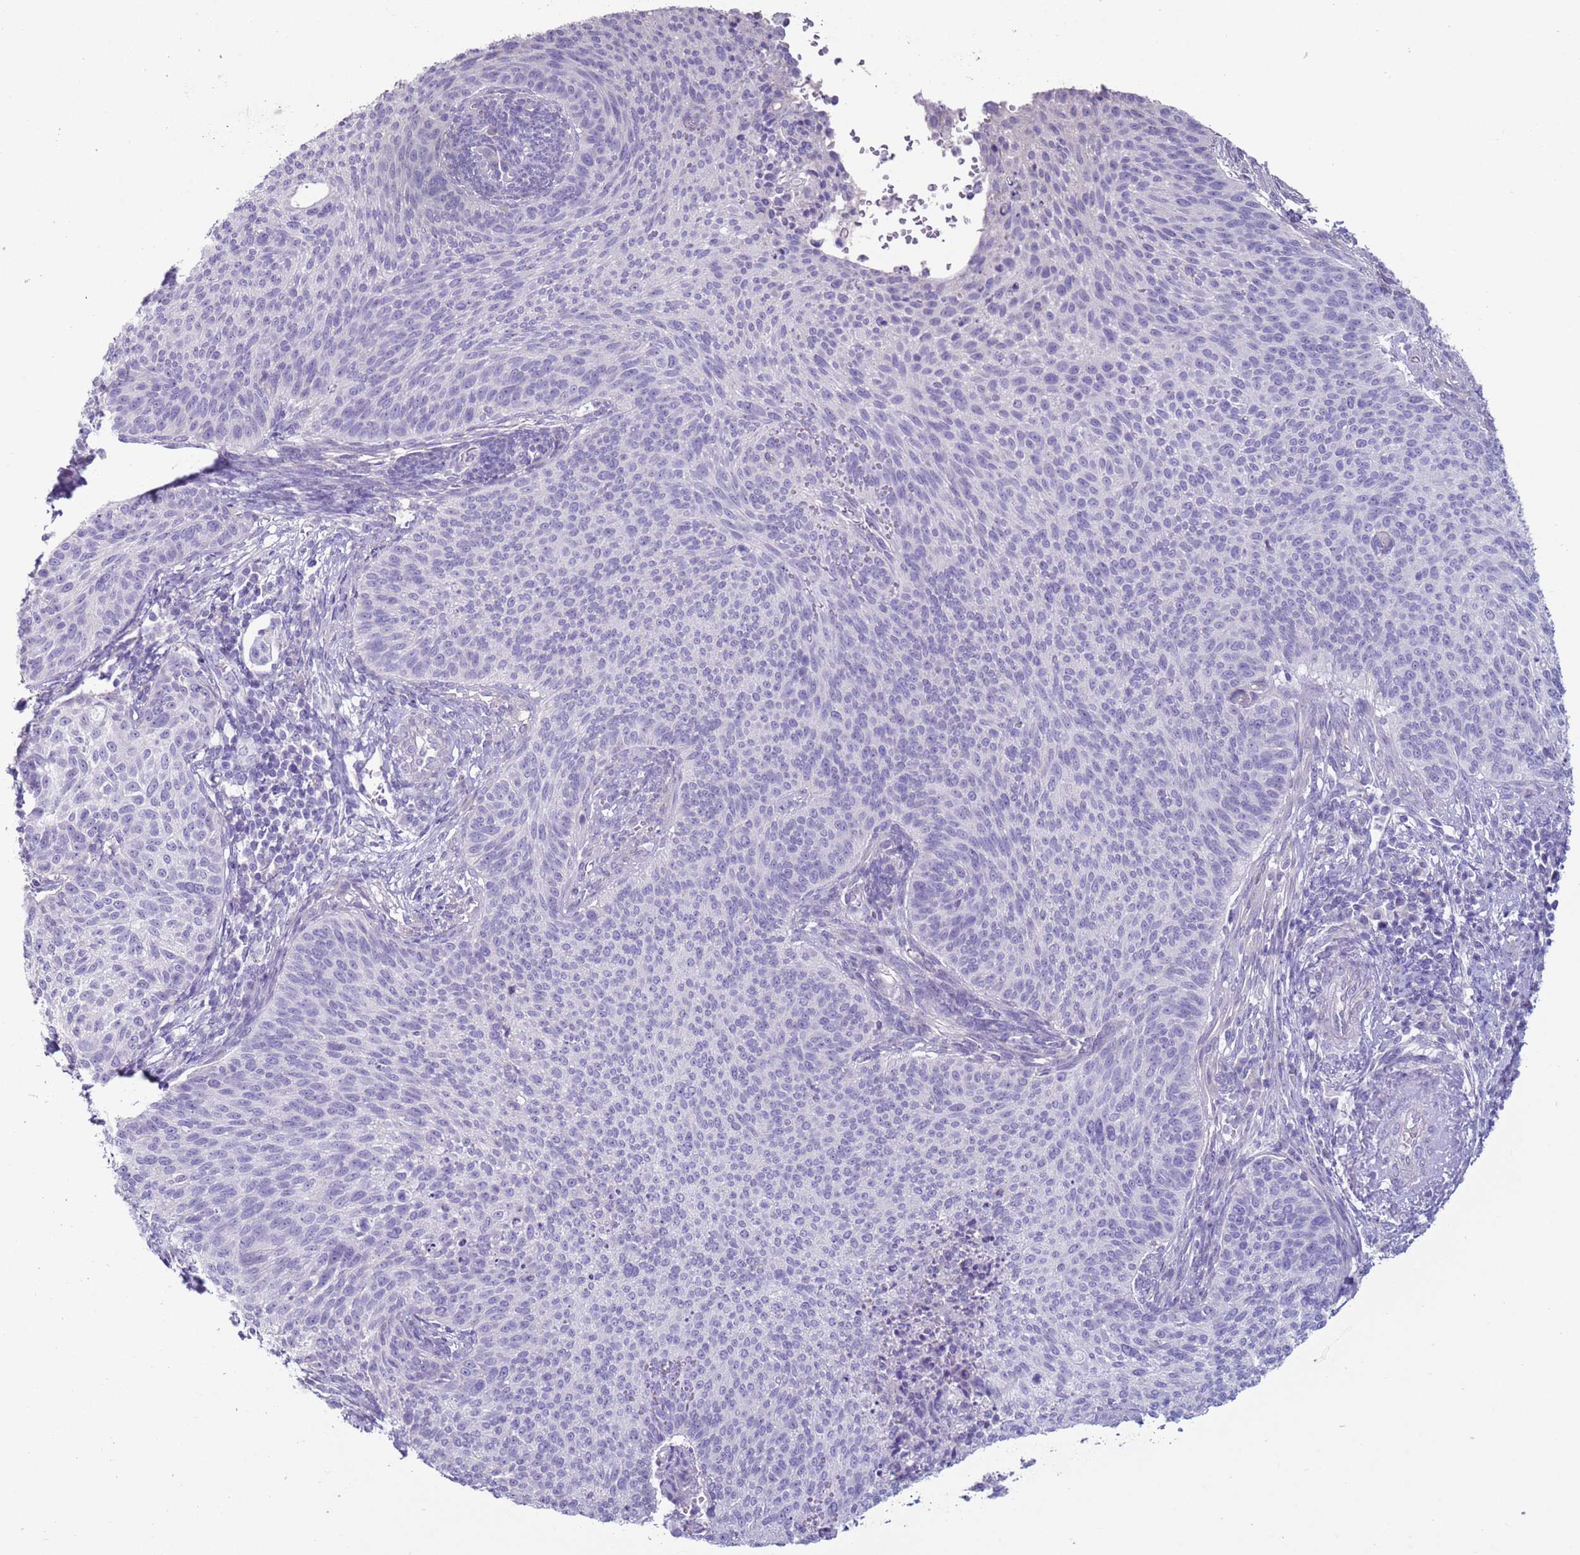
{"staining": {"intensity": "negative", "quantity": "none", "location": "none"}, "tissue": "cervical cancer", "cell_type": "Tumor cells", "image_type": "cancer", "snomed": [{"axis": "morphology", "description": "Squamous cell carcinoma, NOS"}, {"axis": "topography", "description": "Cervix"}], "caption": "Human cervical cancer stained for a protein using immunohistochemistry (IHC) reveals no staining in tumor cells.", "gene": "NPAP1", "patient": {"sex": "female", "age": 70}}